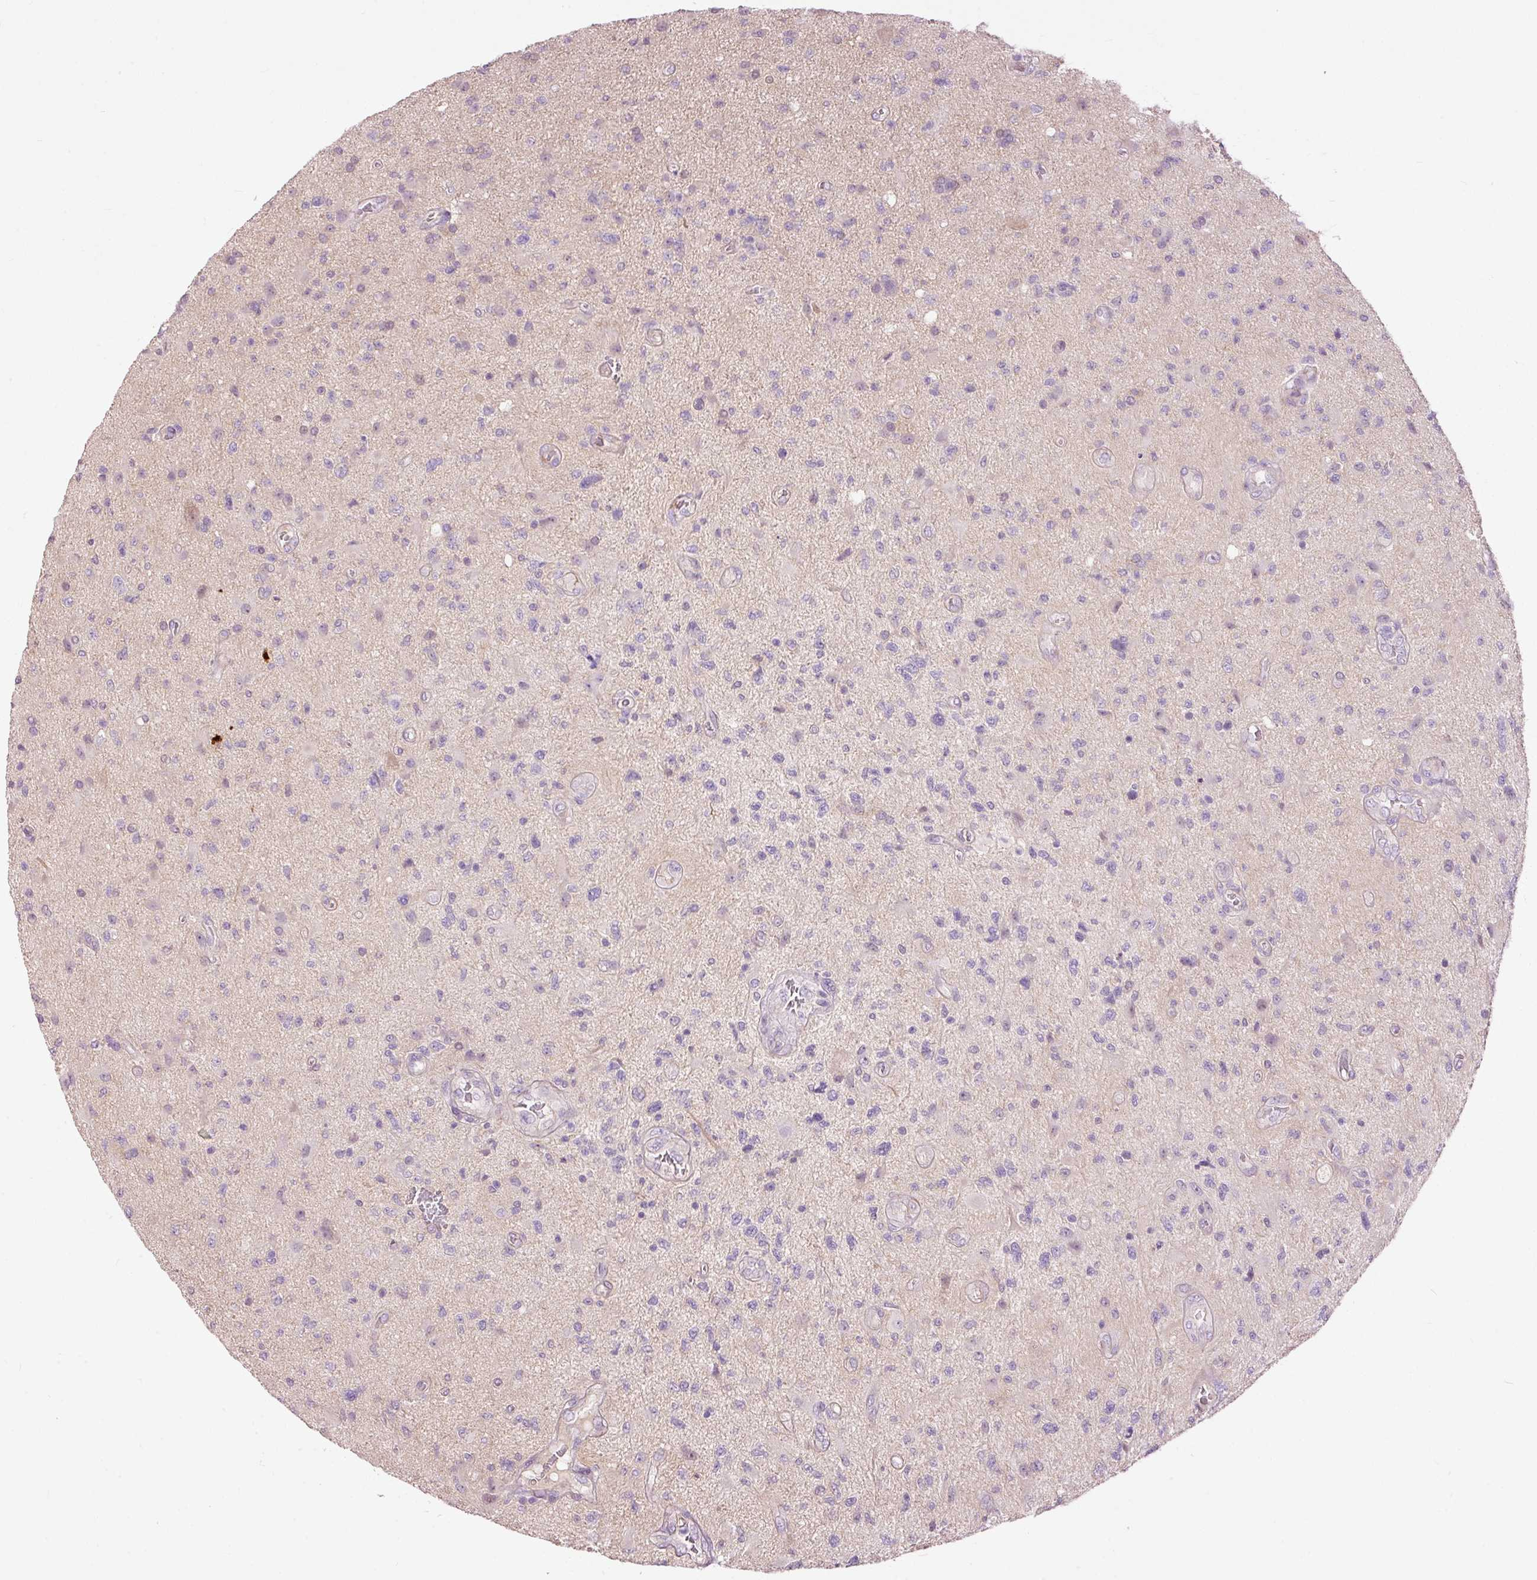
{"staining": {"intensity": "weak", "quantity": "<25%", "location": "nuclear"}, "tissue": "glioma", "cell_type": "Tumor cells", "image_type": "cancer", "snomed": [{"axis": "morphology", "description": "Glioma, malignant, High grade"}, {"axis": "topography", "description": "Brain"}], "caption": "Protein analysis of malignant glioma (high-grade) displays no significant expression in tumor cells. (Brightfield microscopy of DAB immunohistochemistry (IHC) at high magnification).", "gene": "FCRL4", "patient": {"sex": "male", "age": 67}}